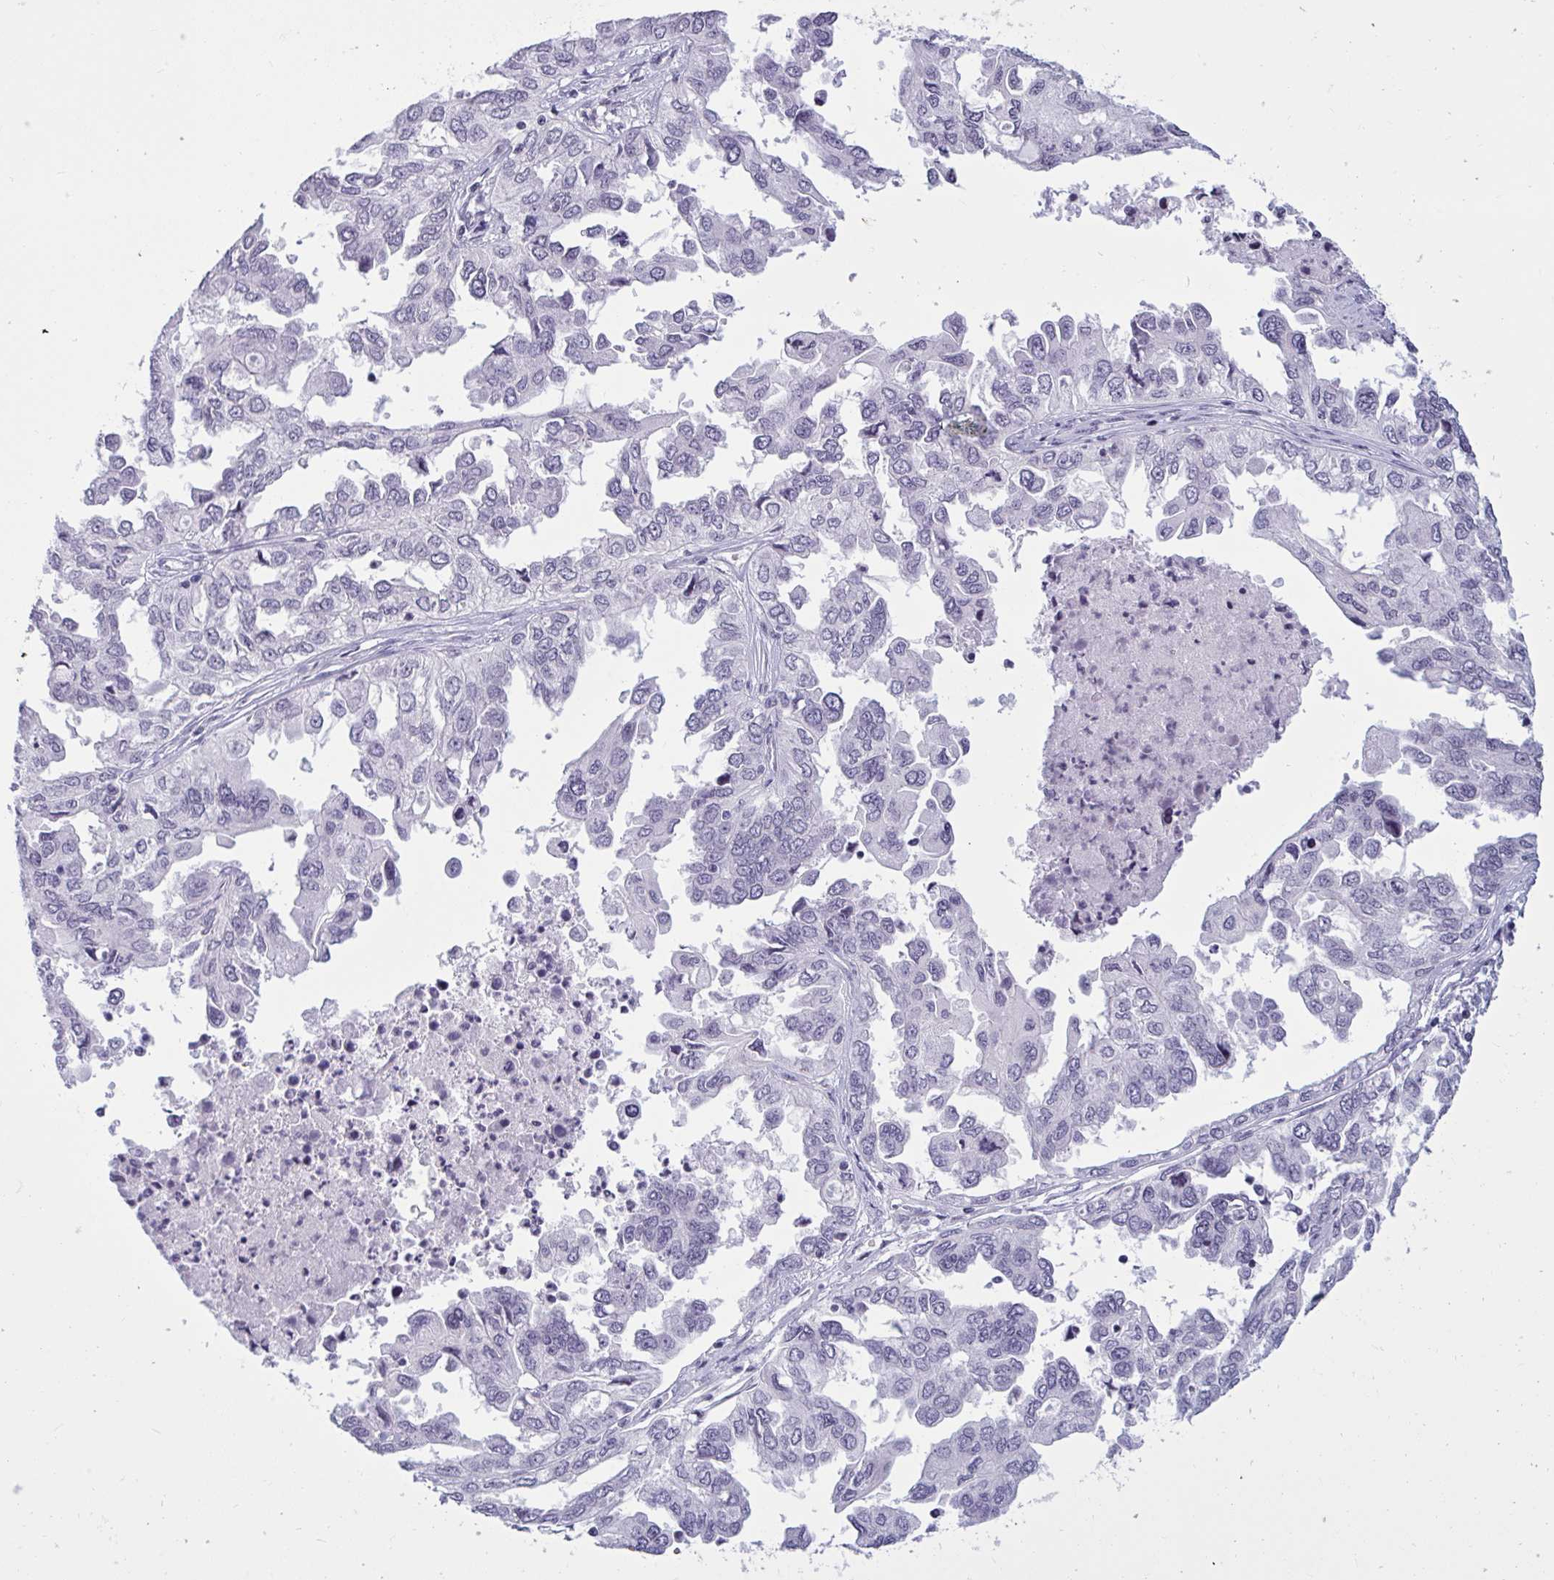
{"staining": {"intensity": "negative", "quantity": "none", "location": "none"}, "tissue": "ovarian cancer", "cell_type": "Tumor cells", "image_type": "cancer", "snomed": [{"axis": "morphology", "description": "Cystadenocarcinoma, serous, NOS"}, {"axis": "topography", "description": "Ovary"}], "caption": "Immunohistochemical staining of ovarian cancer shows no significant staining in tumor cells.", "gene": "TBC1D4", "patient": {"sex": "female", "age": 53}}